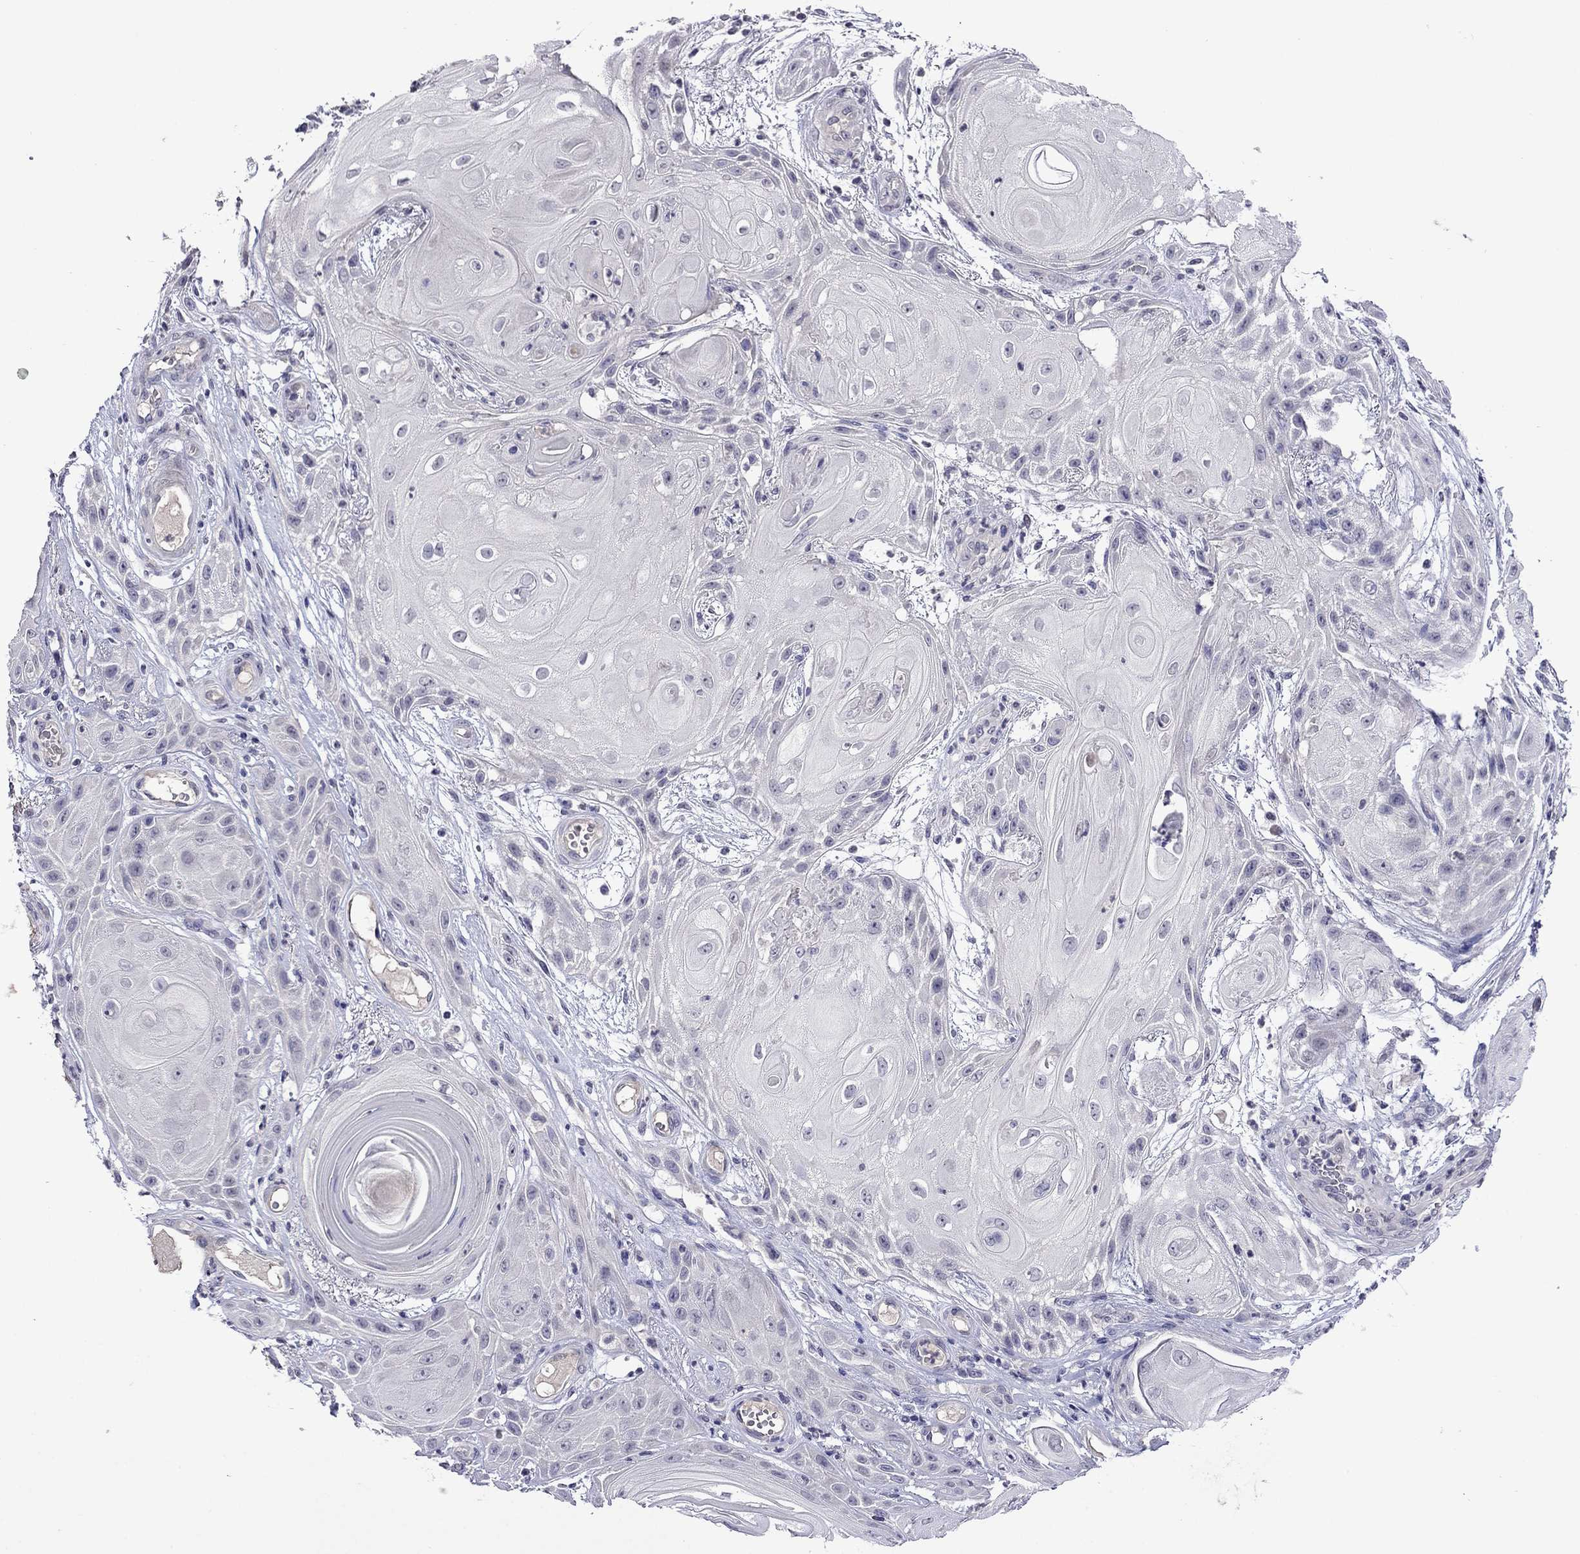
{"staining": {"intensity": "negative", "quantity": "none", "location": "none"}, "tissue": "skin cancer", "cell_type": "Tumor cells", "image_type": "cancer", "snomed": [{"axis": "morphology", "description": "Squamous cell carcinoma, NOS"}, {"axis": "topography", "description": "Skin"}], "caption": "The immunohistochemistry (IHC) histopathology image has no significant positivity in tumor cells of skin squamous cell carcinoma tissue.", "gene": "STAR", "patient": {"sex": "male", "age": 62}}